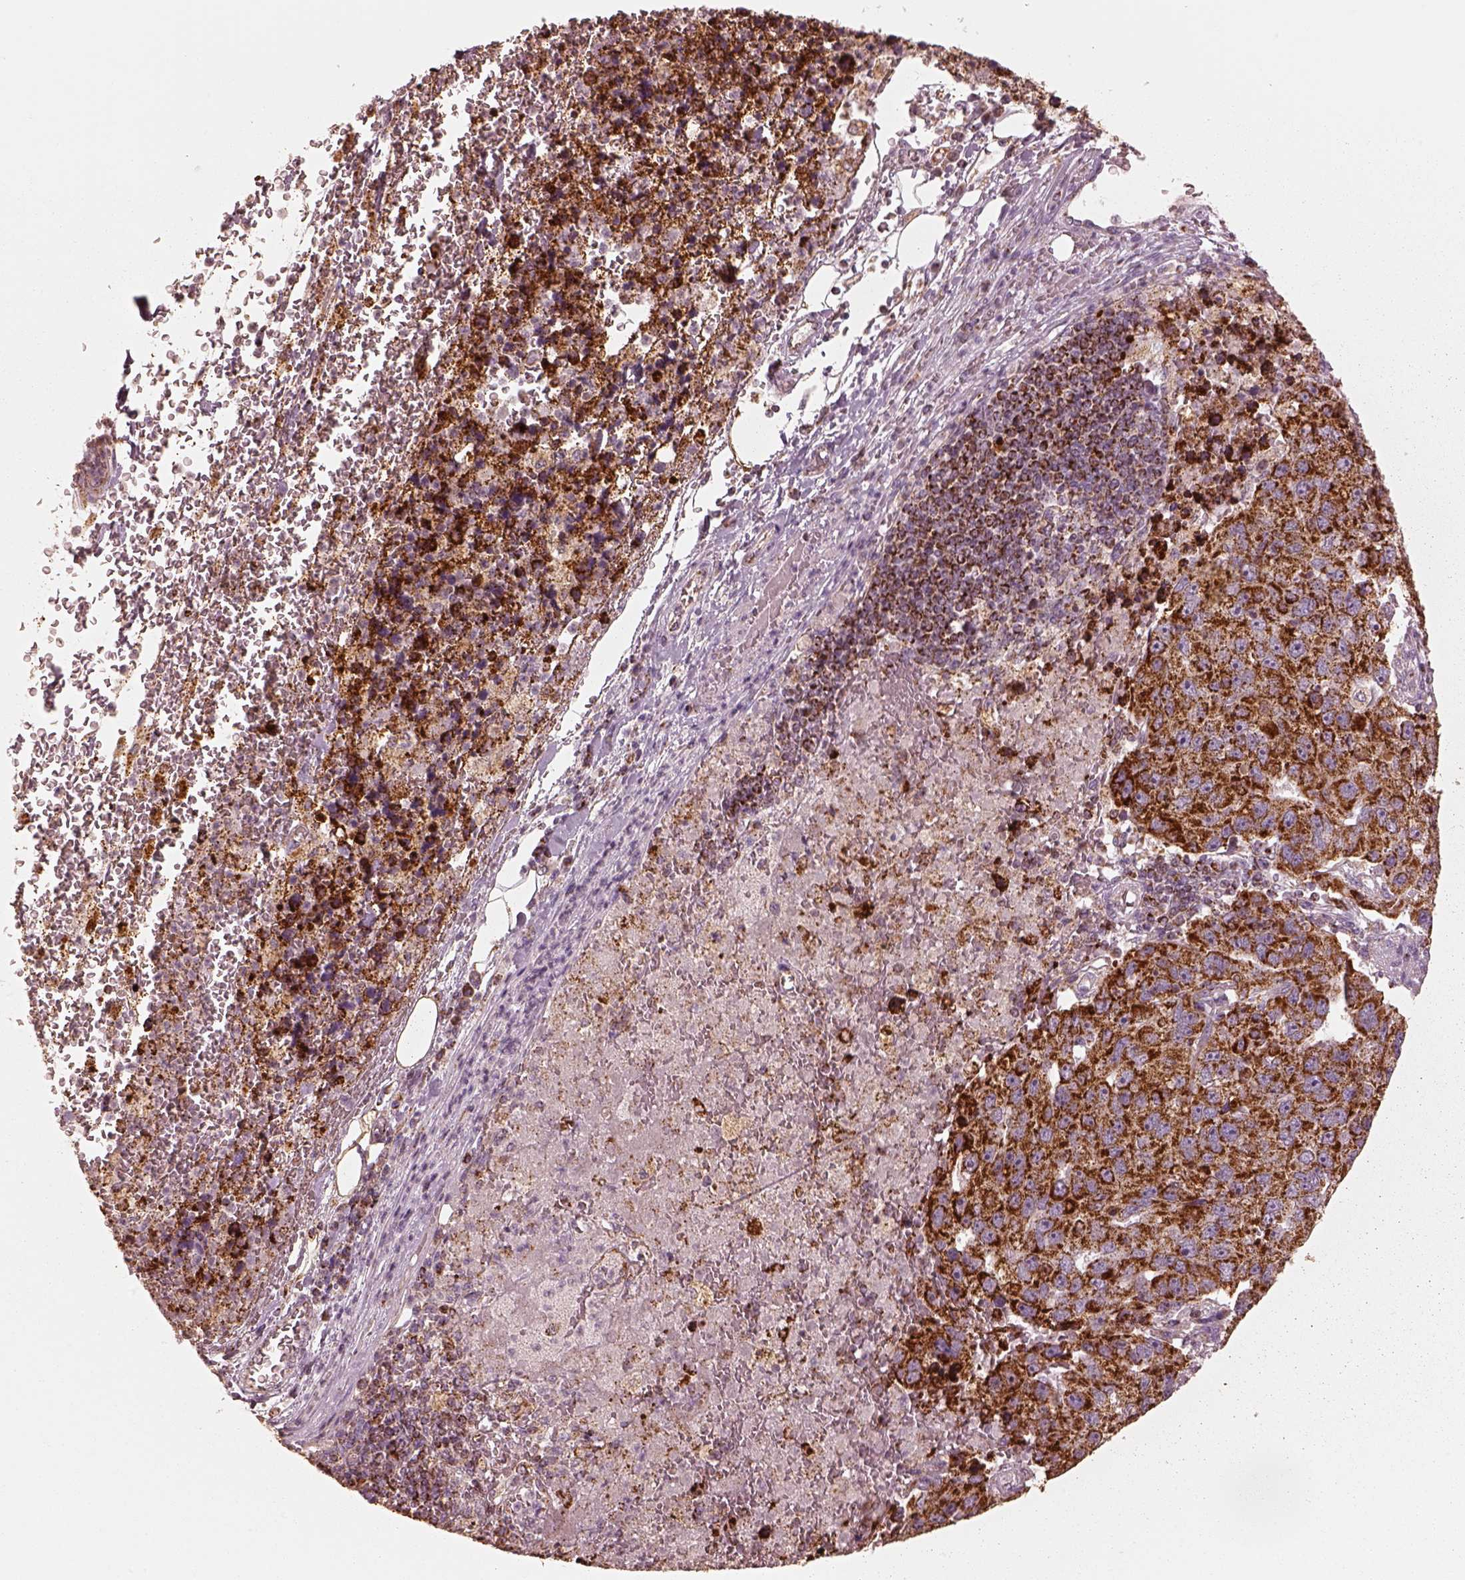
{"staining": {"intensity": "strong", "quantity": ">75%", "location": "cytoplasmic/membranous"}, "tissue": "pancreatic cancer", "cell_type": "Tumor cells", "image_type": "cancer", "snomed": [{"axis": "morphology", "description": "Adenocarcinoma, NOS"}, {"axis": "topography", "description": "Pancreas"}], "caption": "IHC (DAB) staining of human pancreatic cancer (adenocarcinoma) exhibits strong cytoplasmic/membranous protein positivity in about >75% of tumor cells.", "gene": "ENTPD6", "patient": {"sex": "female", "age": 61}}